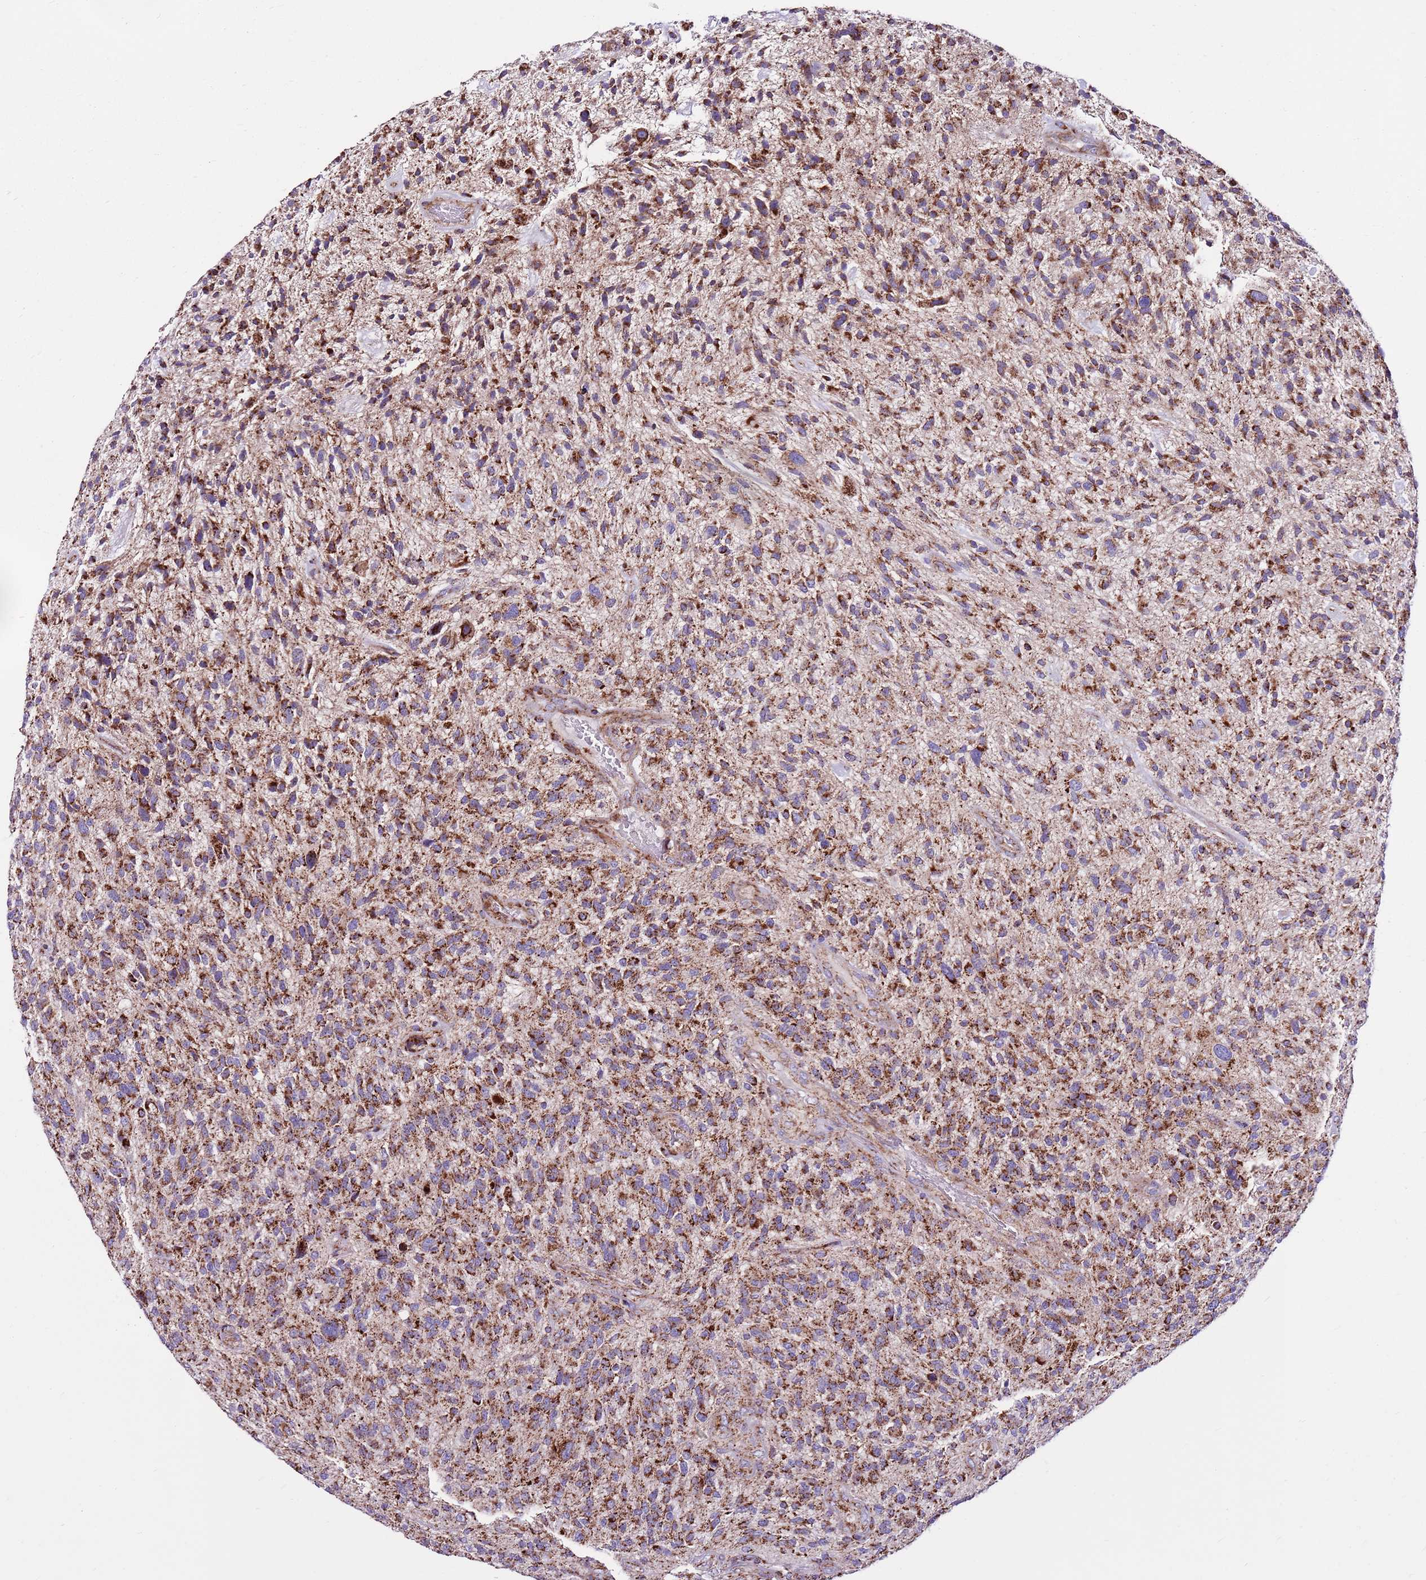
{"staining": {"intensity": "moderate", "quantity": ">75%", "location": "cytoplasmic/membranous"}, "tissue": "glioma", "cell_type": "Tumor cells", "image_type": "cancer", "snomed": [{"axis": "morphology", "description": "Glioma, malignant, High grade"}, {"axis": "topography", "description": "Brain"}], "caption": "Tumor cells exhibit medium levels of moderate cytoplasmic/membranous staining in approximately >75% of cells in human malignant high-grade glioma. The protein is shown in brown color, while the nuclei are stained blue.", "gene": "HECTD4", "patient": {"sex": "male", "age": 47}}